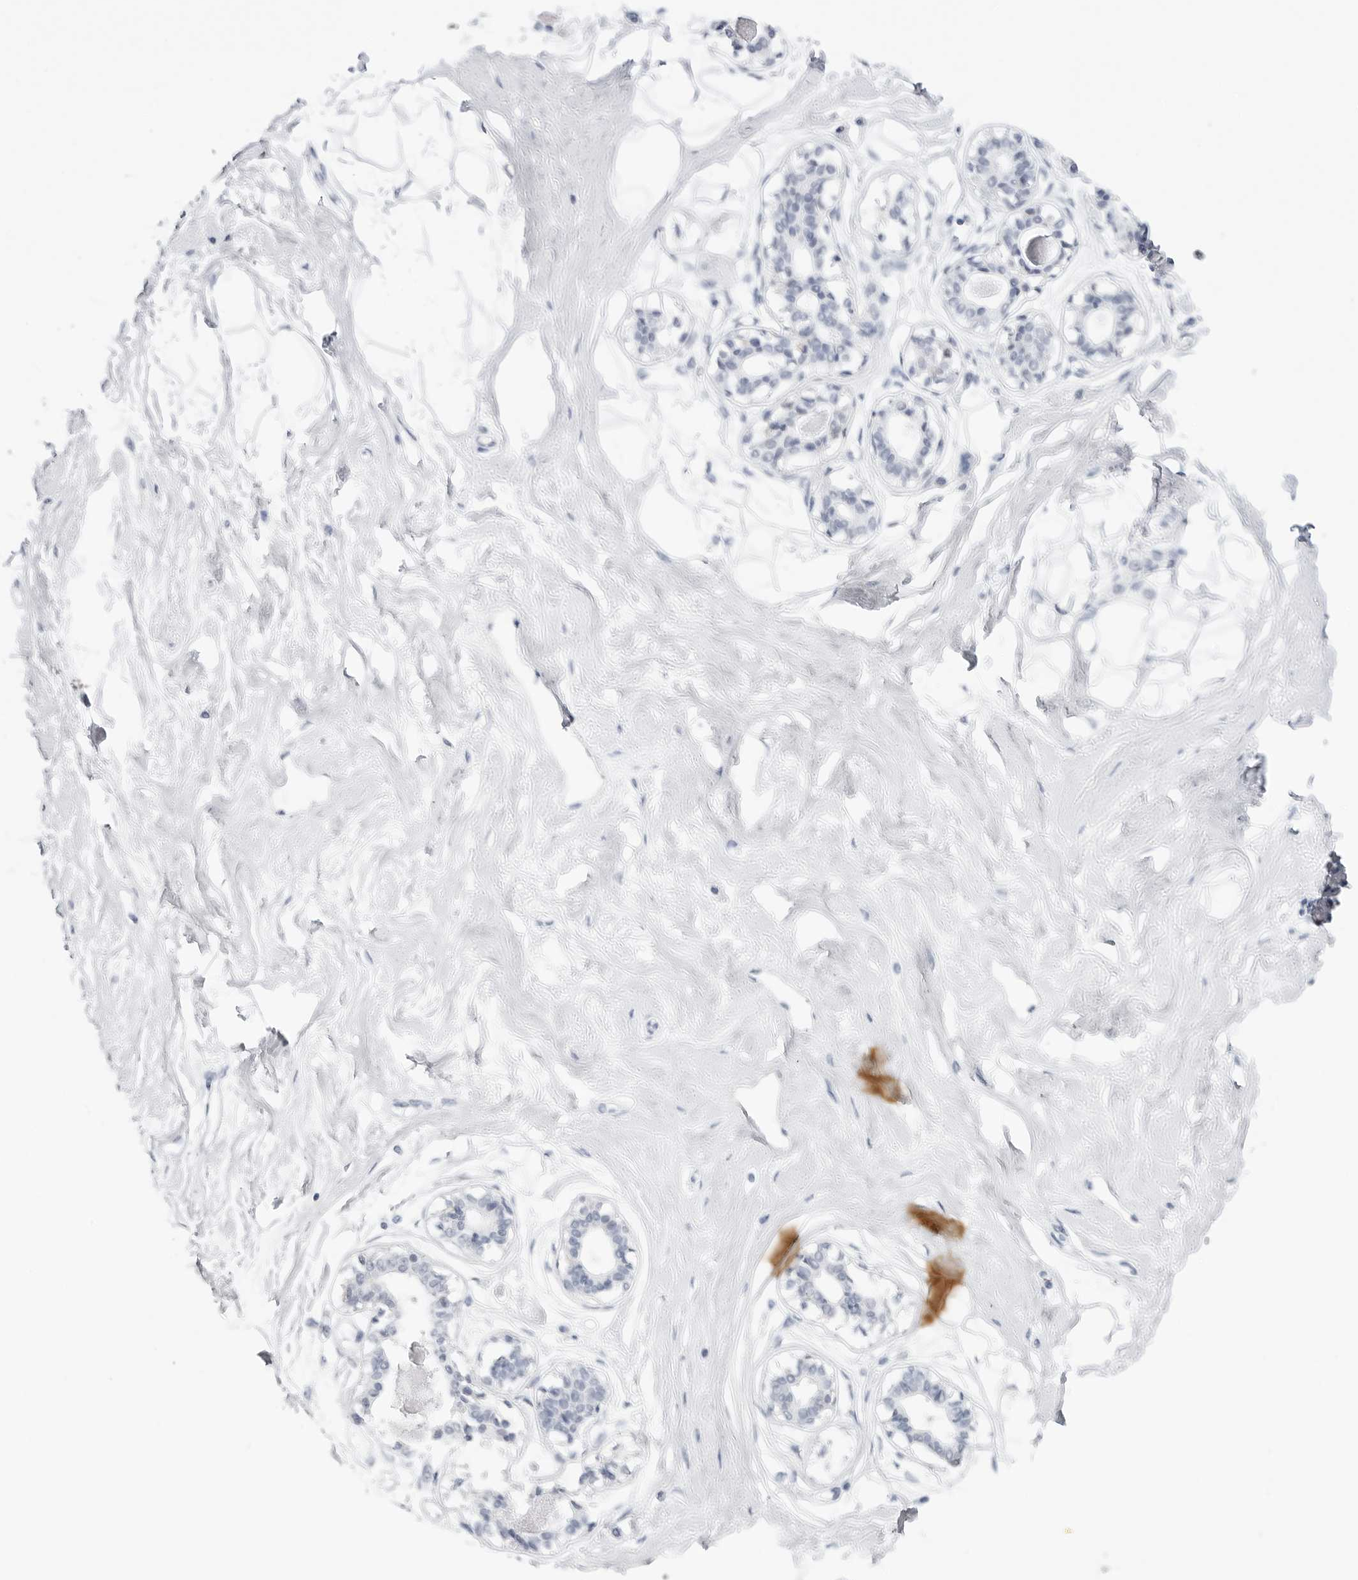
{"staining": {"intensity": "negative", "quantity": "none", "location": "none"}, "tissue": "breast", "cell_type": "Adipocytes", "image_type": "normal", "snomed": [{"axis": "morphology", "description": "Normal tissue, NOS"}, {"axis": "topography", "description": "Breast"}], "caption": "Immunohistochemistry (IHC) of benign human breast displays no expression in adipocytes. The staining is performed using DAB (3,3'-diaminobenzidine) brown chromogen with nuclei counter-stained in using hematoxylin.", "gene": "SLC19A1", "patient": {"sex": "female", "age": 45}}